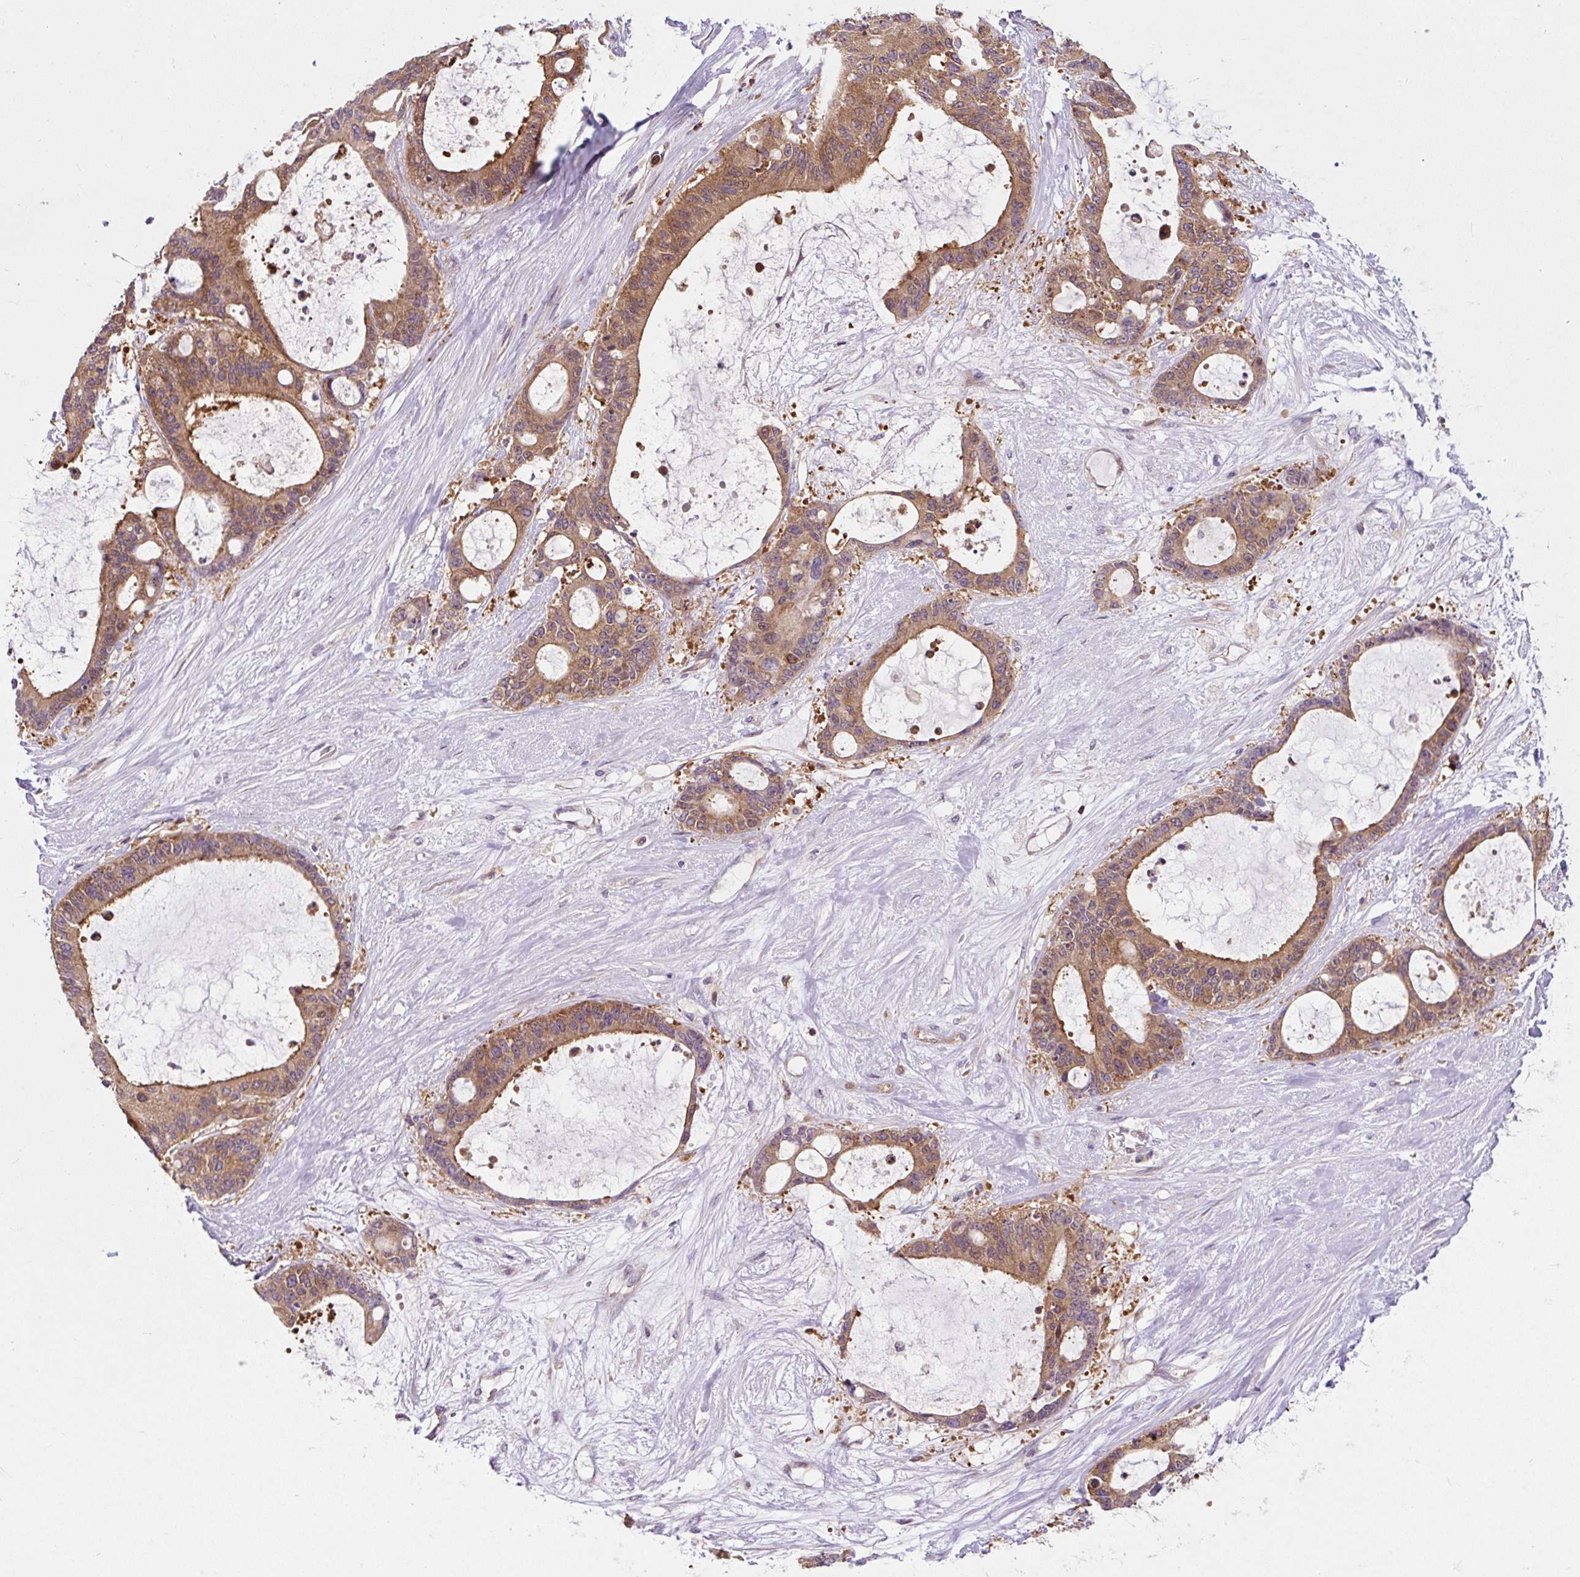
{"staining": {"intensity": "moderate", "quantity": ">75%", "location": "cytoplasmic/membranous"}, "tissue": "liver cancer", "cell_type": "Tumor cells", "image_type": "cancer", "snomed": [{"axis": "morphology", "description": "Normal tissue, NOS"}, {"axis": "morphology", "description": "Cholangiocarcinoma"}, {"axis": "topography", "description": "Liver"}, {"axis": "topography", "description": "Peripheral nerve tissue"}], "caption": "Protein staining of liver cancer (cholangiocarcinoma) tissue exhibits moderate cytoplasmic/membranous staining in about >75% of tumor cells.", "gene": "CISD3", "patient": {"sex": "female", "age": 73}}